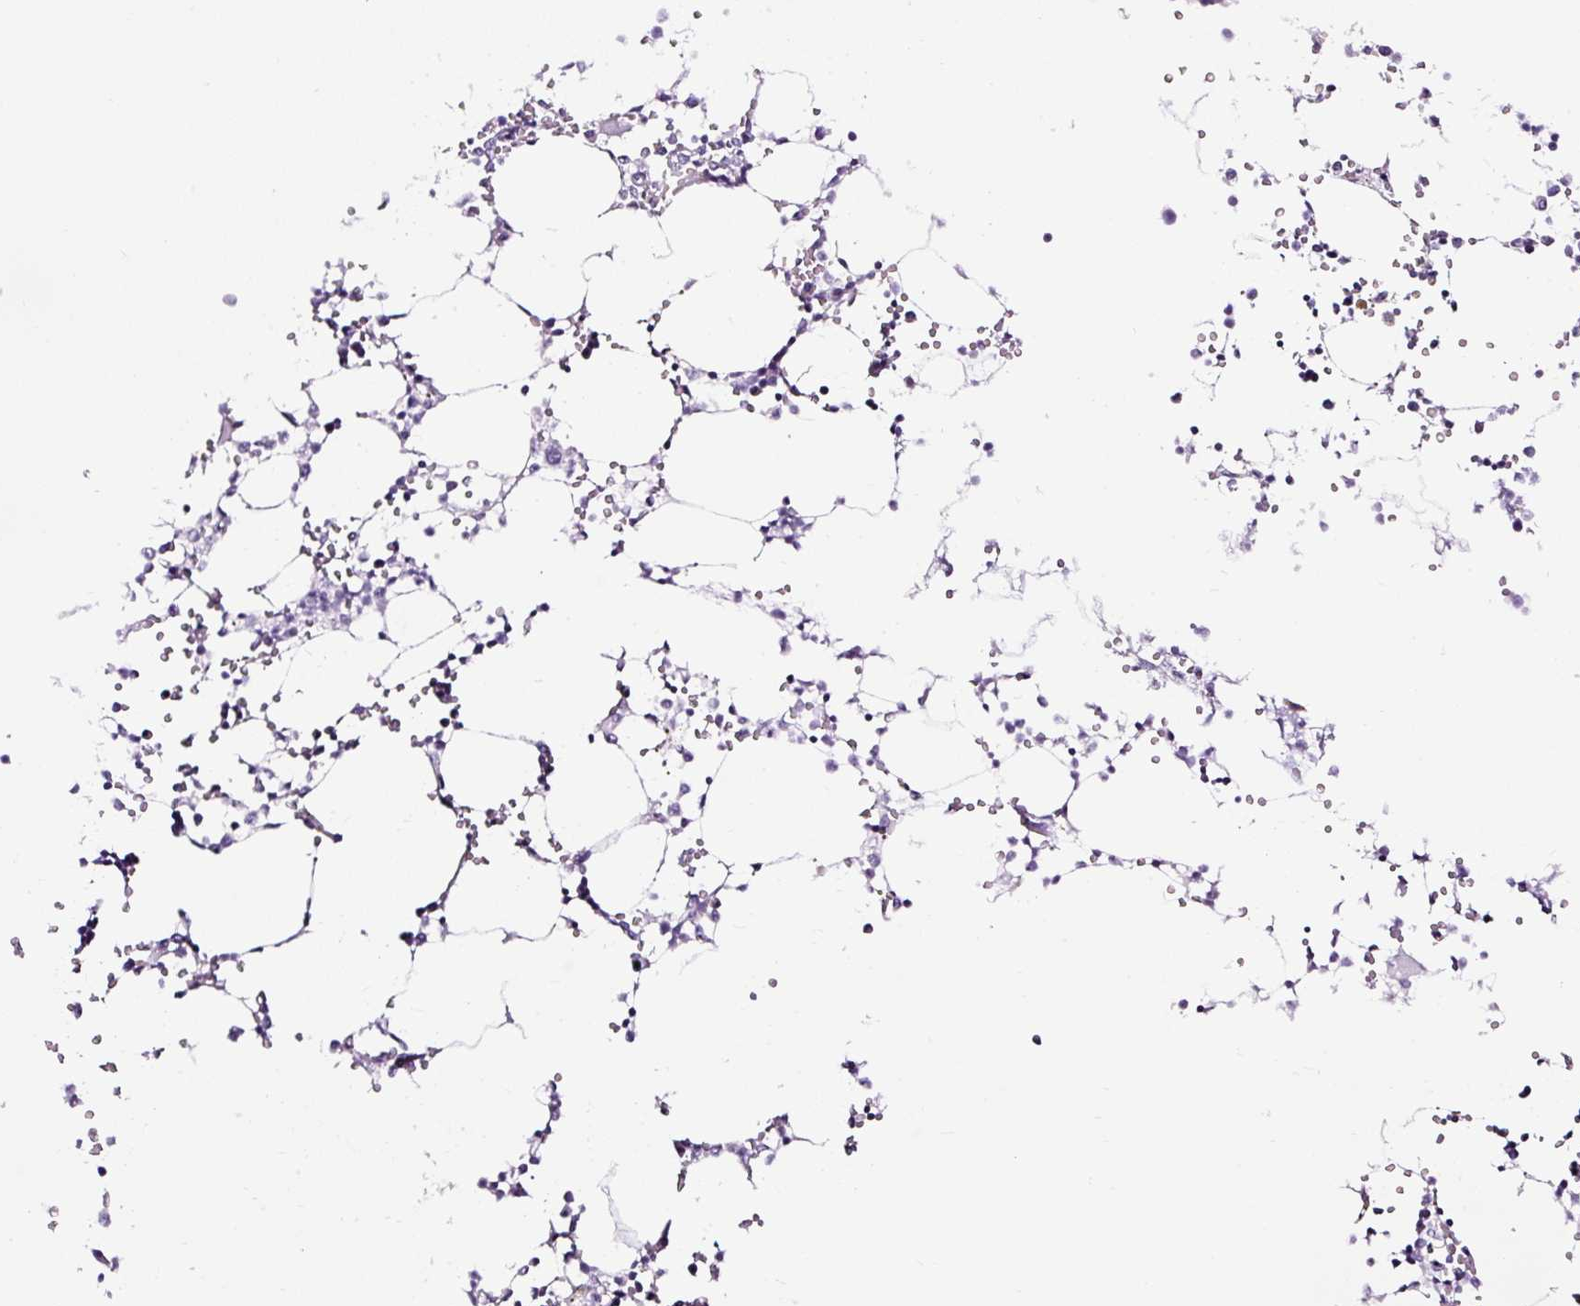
{"staining": {"intensity": "negative", "quantity": "none", "location": "none"}, "tissue": "bone marrow", "cell_type": "Hematopoietic cells", "image_type": "normal", "snomed": [{"axis": "morphology", "description": "Normal tissue, NOS"}, {"axis": "topography", "description": "Bone marrow"}], "caption": "Micrograph shows no significant protein staining in hematopoietic cells of normal bone marrow.", "gene": "NPHS2", "patient": {"sex": "male", "age": 64}}